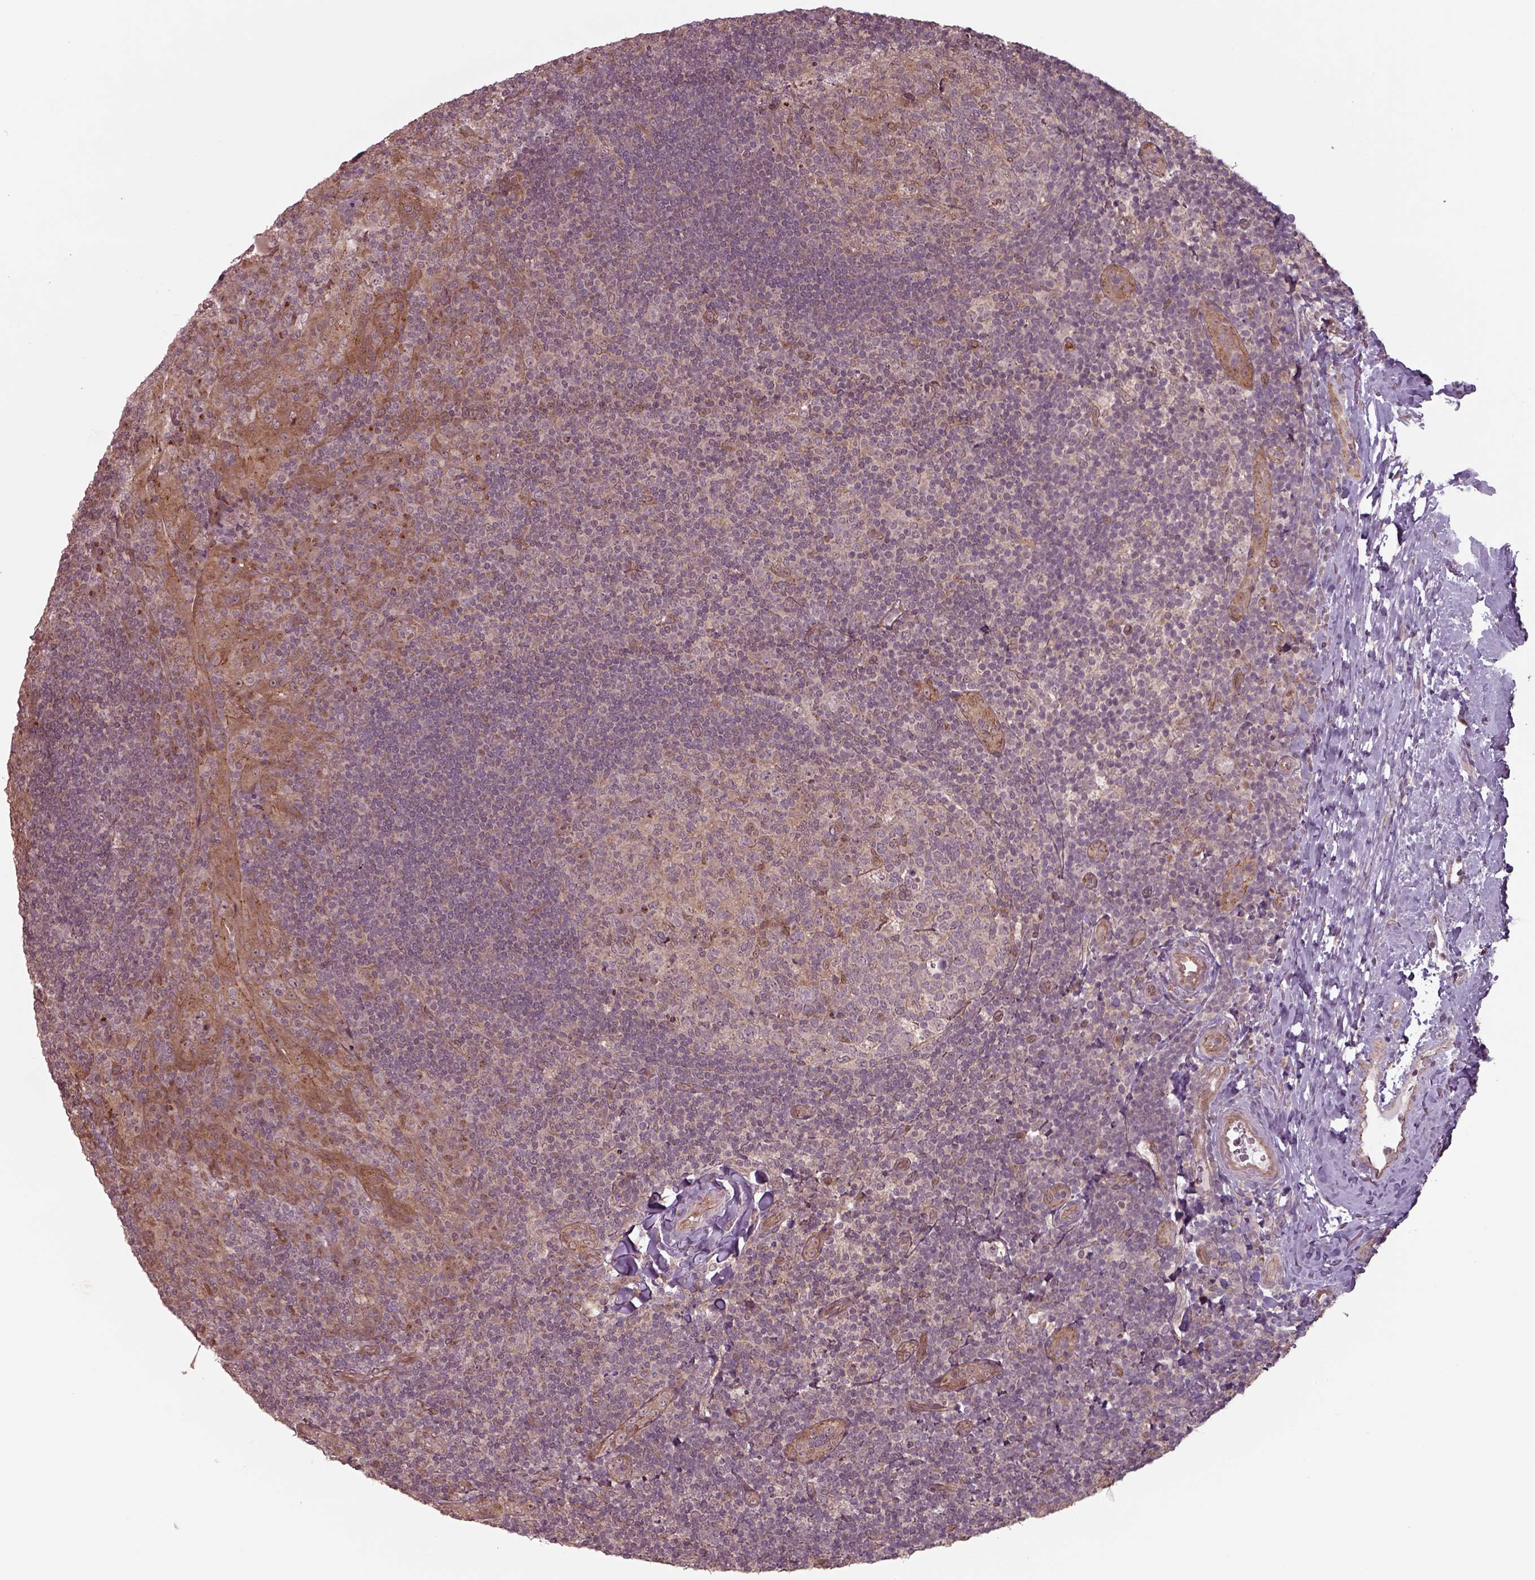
{"staining": {"intensity": "weak", "quantity": "<25%", "location": "cytoplasmic/membranous"}, "tissue": "tonsil", "cell_type": "Germinal center cells", "image_type": "normal", "snomed": [{"axis": "morphology", "description": "Normal tissue, NOS"}, {"axis": "topography", "description": "Tonsil"}], "caption": "There is no significant positivity in germinal center cells of tonsil.", "gene": "CHMP3", "patient": {"sex": "male", "age": 17}}